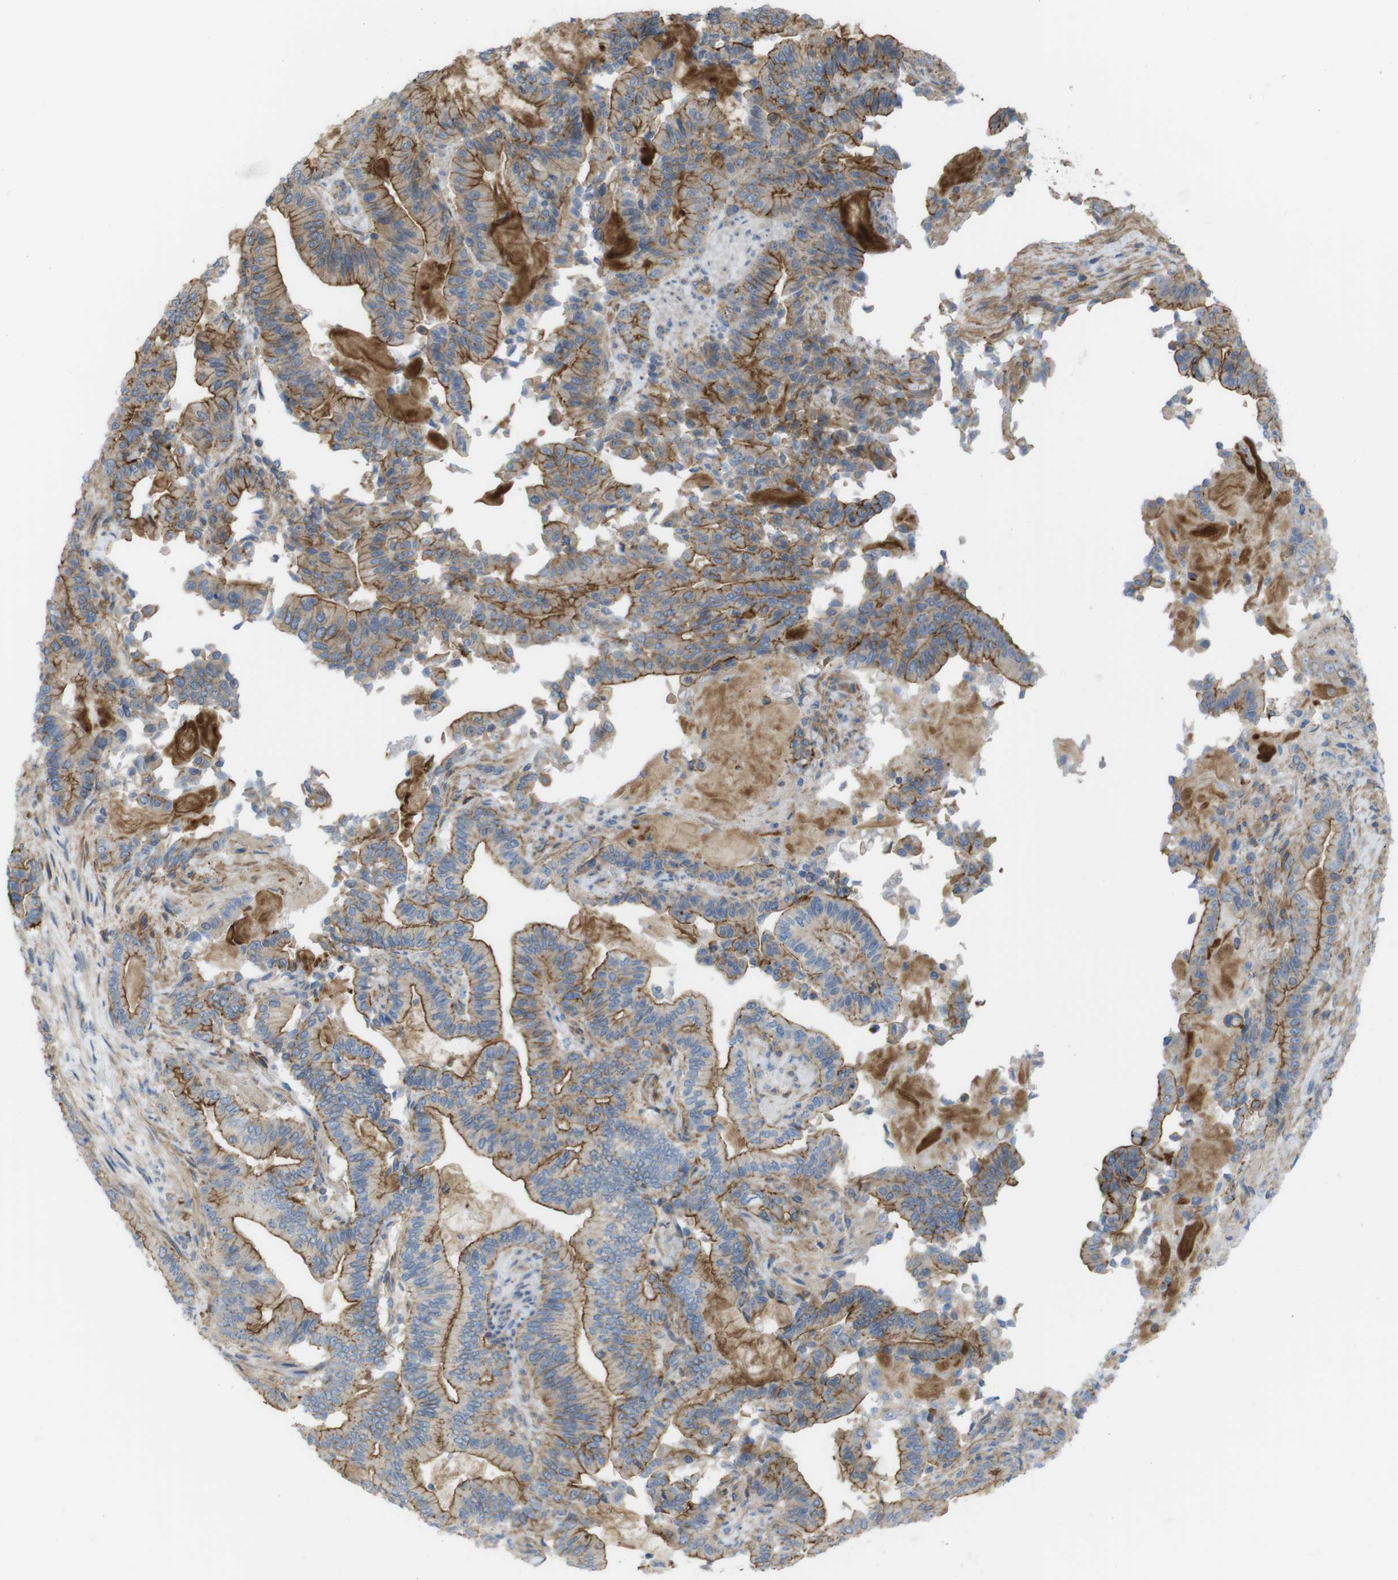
{"staining": {"intensity": "moderate", "quantity": ">75%", "location": "cytoplasmic/membranous"}, "tissue": "pancreatic cancer", "cell_type": "Tumor cells", "image_type": "cancer", "snomed": [{"axis": "morphology", "description": "Normal tissue, NOS"}, {"axis": "morphology", "description": "Adenocarcinoma, NOS"}, {"axis": "topography", "description": "Pancreas"}], "caption": "Moderate cytoplasmic/membranous positivity for a protein is present in about >75% of tumor cells of pancreatic cancer (adenocarcinoma) using IHC.", "gene": "PREX2", "patient": {"sex": "male", "age": 63}}